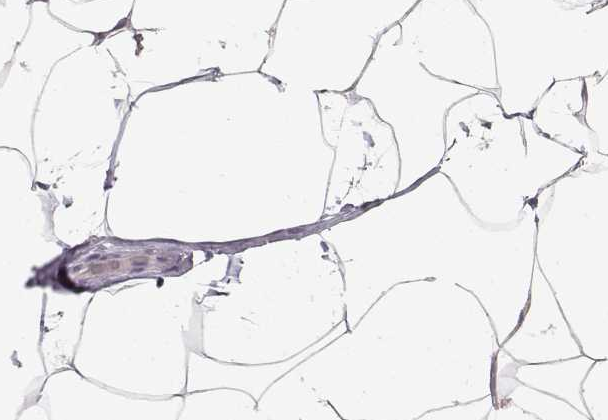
{"staining": {"intensity": "negative", "quantity": "none", "location": "none"}, "tissue": "breast", "cell_type": "Adipocytes", "image_type": "normal", "snomed": [{"axis": "morphology", "description": "Normal tissue, NOS"}, {"axis": "topography", "description": "Breast"}], "caption": "Adipocytes are negative for protein expression in unremarkable human breast. The staining is performed using DAB (3,3'-diaminobenzidine) brown chromogen with nuclei counter-stained in using hematoxylin.", "gene": "TSPYL5", "patient": {"sex": "female", "age": 32}}